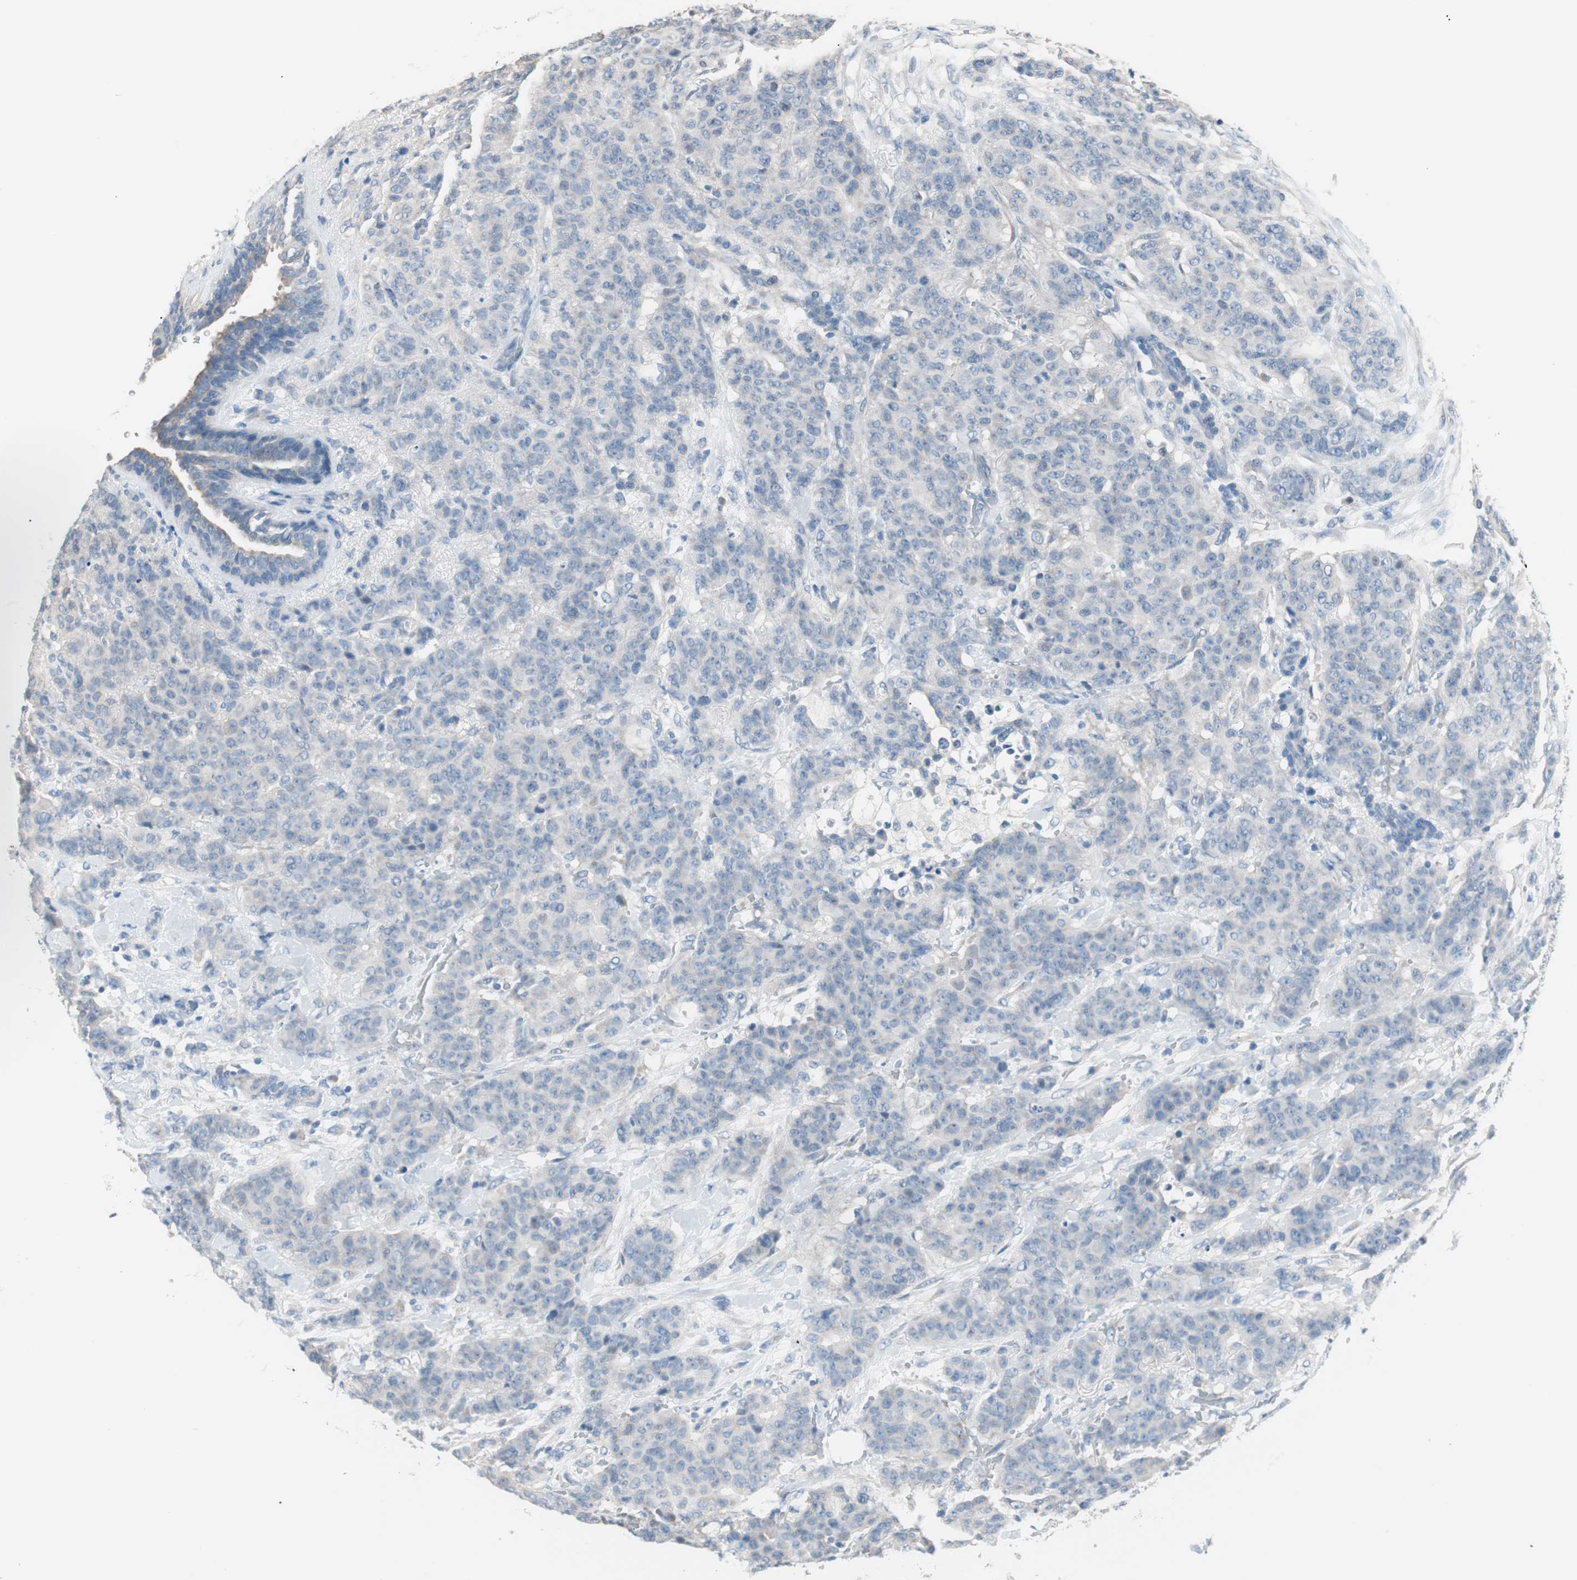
{"staining": {"intensity": "negative", "quantity": "none", "location": "none"}, "tissue": "breast cancer", "cell_type": "Tumor cells", "image_type": "cancer", "snomed": [{"axis": "morphology", "description": "Duct carcinoma"}, {"axis": "topography", "description": "Breast"}], "caption": "Histopathology image shows no significant protein expression in tumor cells of breast cancer (intraductal carcinoma).", "gene": "VIL1", "patient": {"sex": "female", "age": 40}}